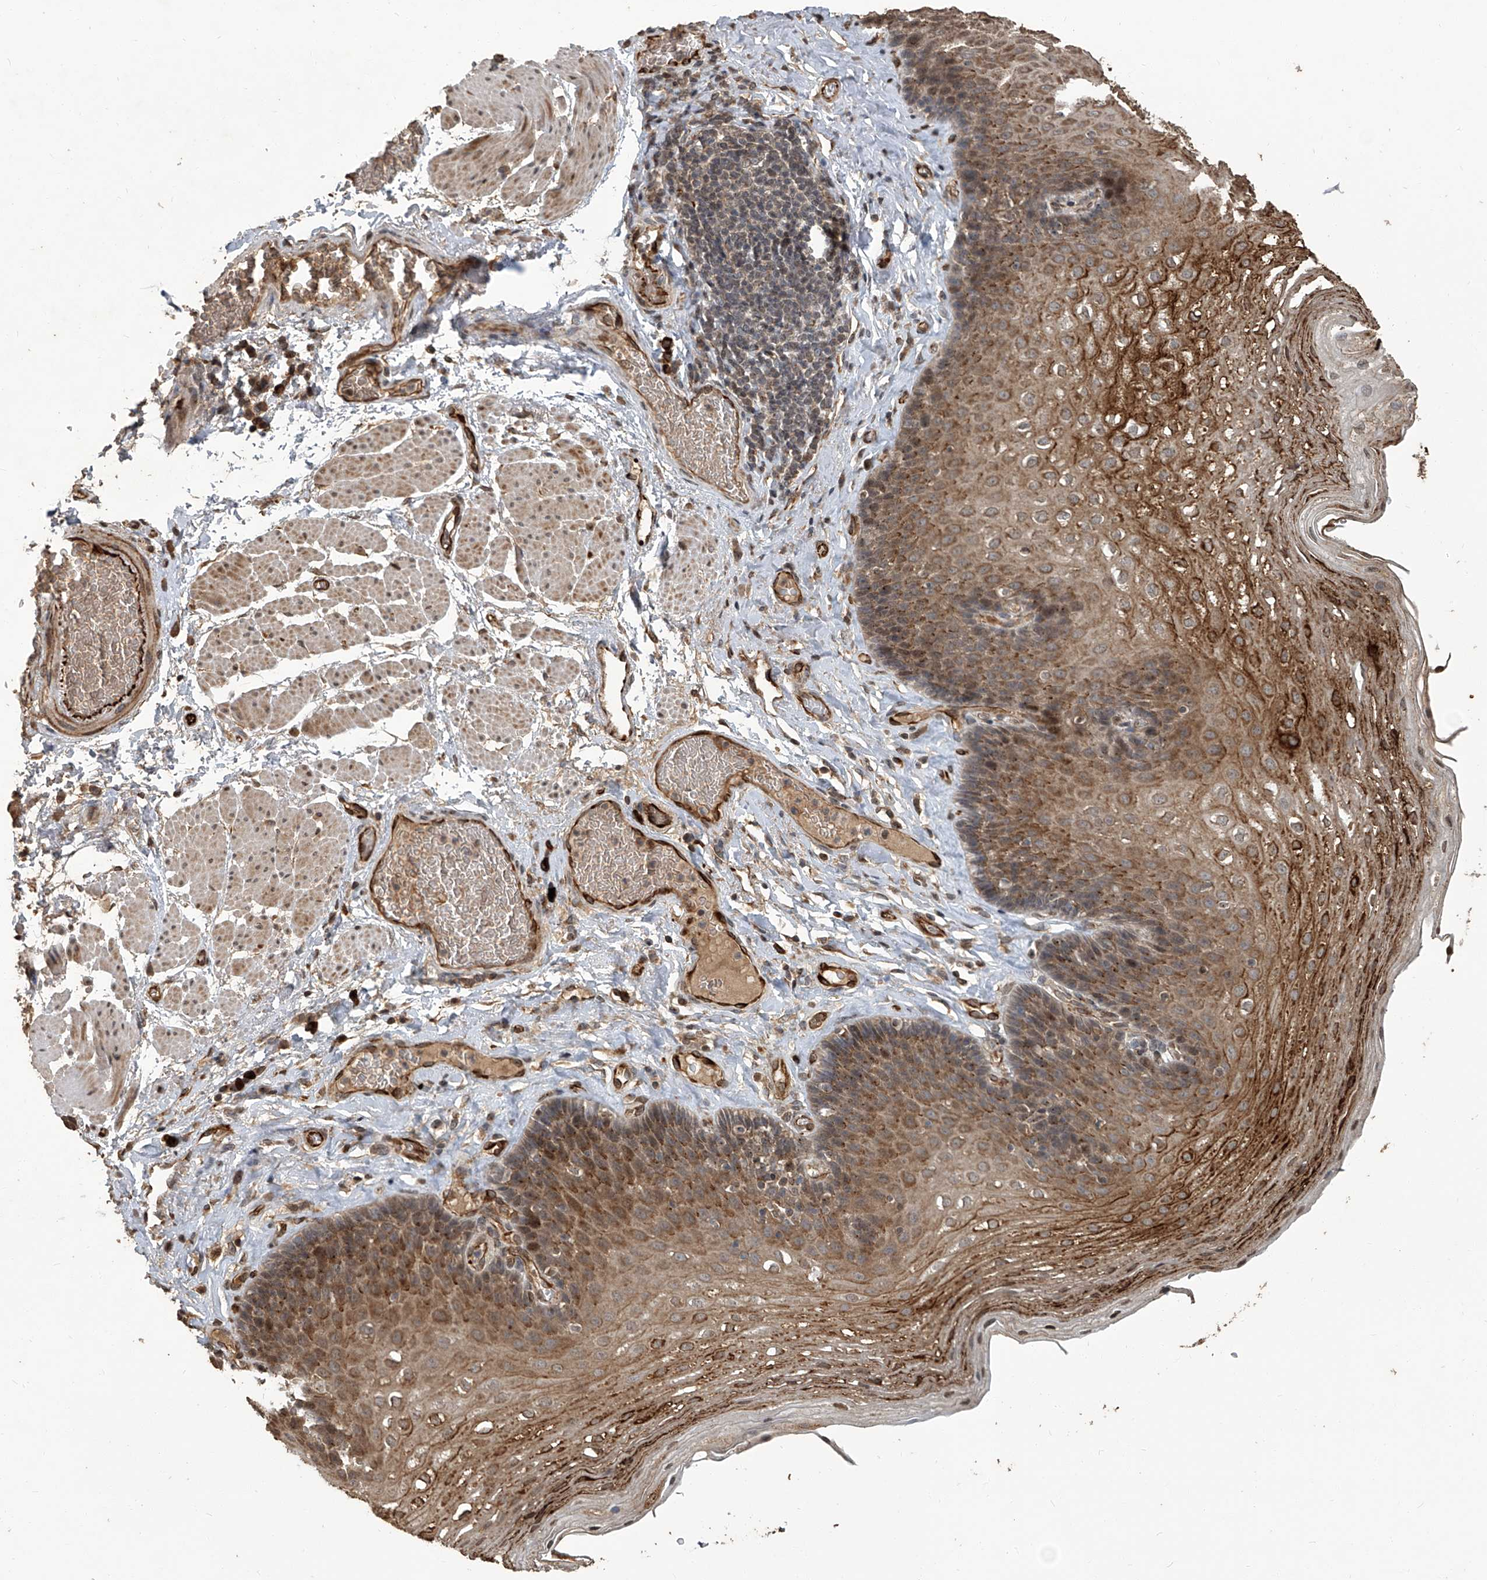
{"staining": {"intensity": "moderate", "quantity": ">75%", "location": "cytoplasmic/membranous,nuclear"}, "tissue": "esophagus", "cell_type": "Squamous epithelial cells", "image_type": "normal", "snomed": [{"axis": "morphology", "description": "Normal tissue, NOS"}, {"axis": "topography", "description": "Esophagus"}], "caption": "Immunohistochemical staining of benign esophagus shows >75% levels of moderate cytoplasmic/membranous,nuclear protein positivity in about >75% of squamous epithelial cells.", "gene": "GPR132", "patient": {"sex": "female", "age": 66}}